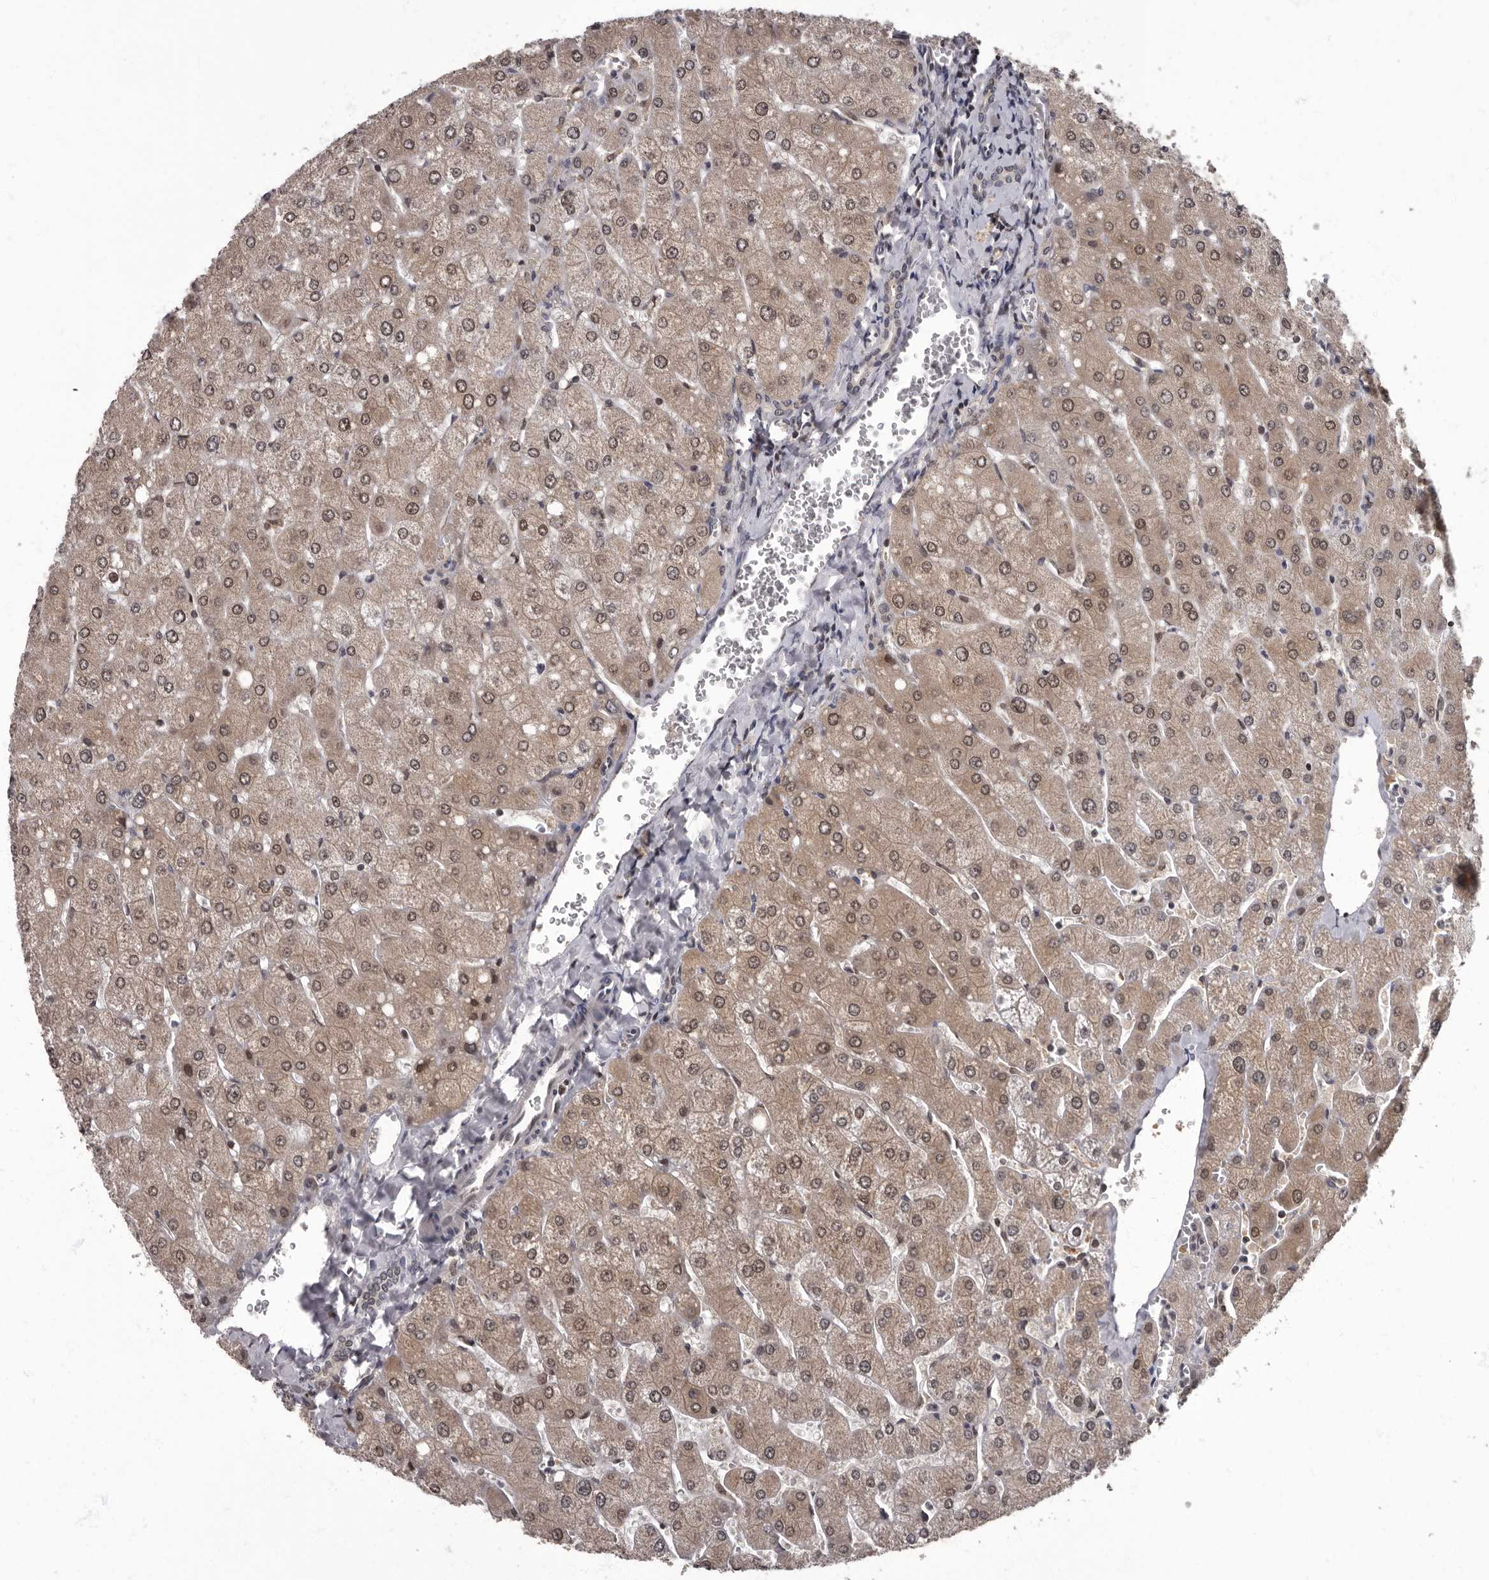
{"staining": {"intensity": "weak", "quantity": "25%-75%", "location": "nuclear"}, "tissue": "liver", "cell_type": "Cholangiocytes", "image_type": "normal", "snomed": [{"axis": "morphology", "description": "Normal tissue, NOS"}, {"axis": "topography", "description": "Liver"}], "caption": "Weak nuclear expression for a protein is seen in approximately 25%-75% of cholangiocytes of benign liver using immunohistochemistry (IHC).", "gene": "C1orf50", "patient": {"sex": "male", "age": 55}}